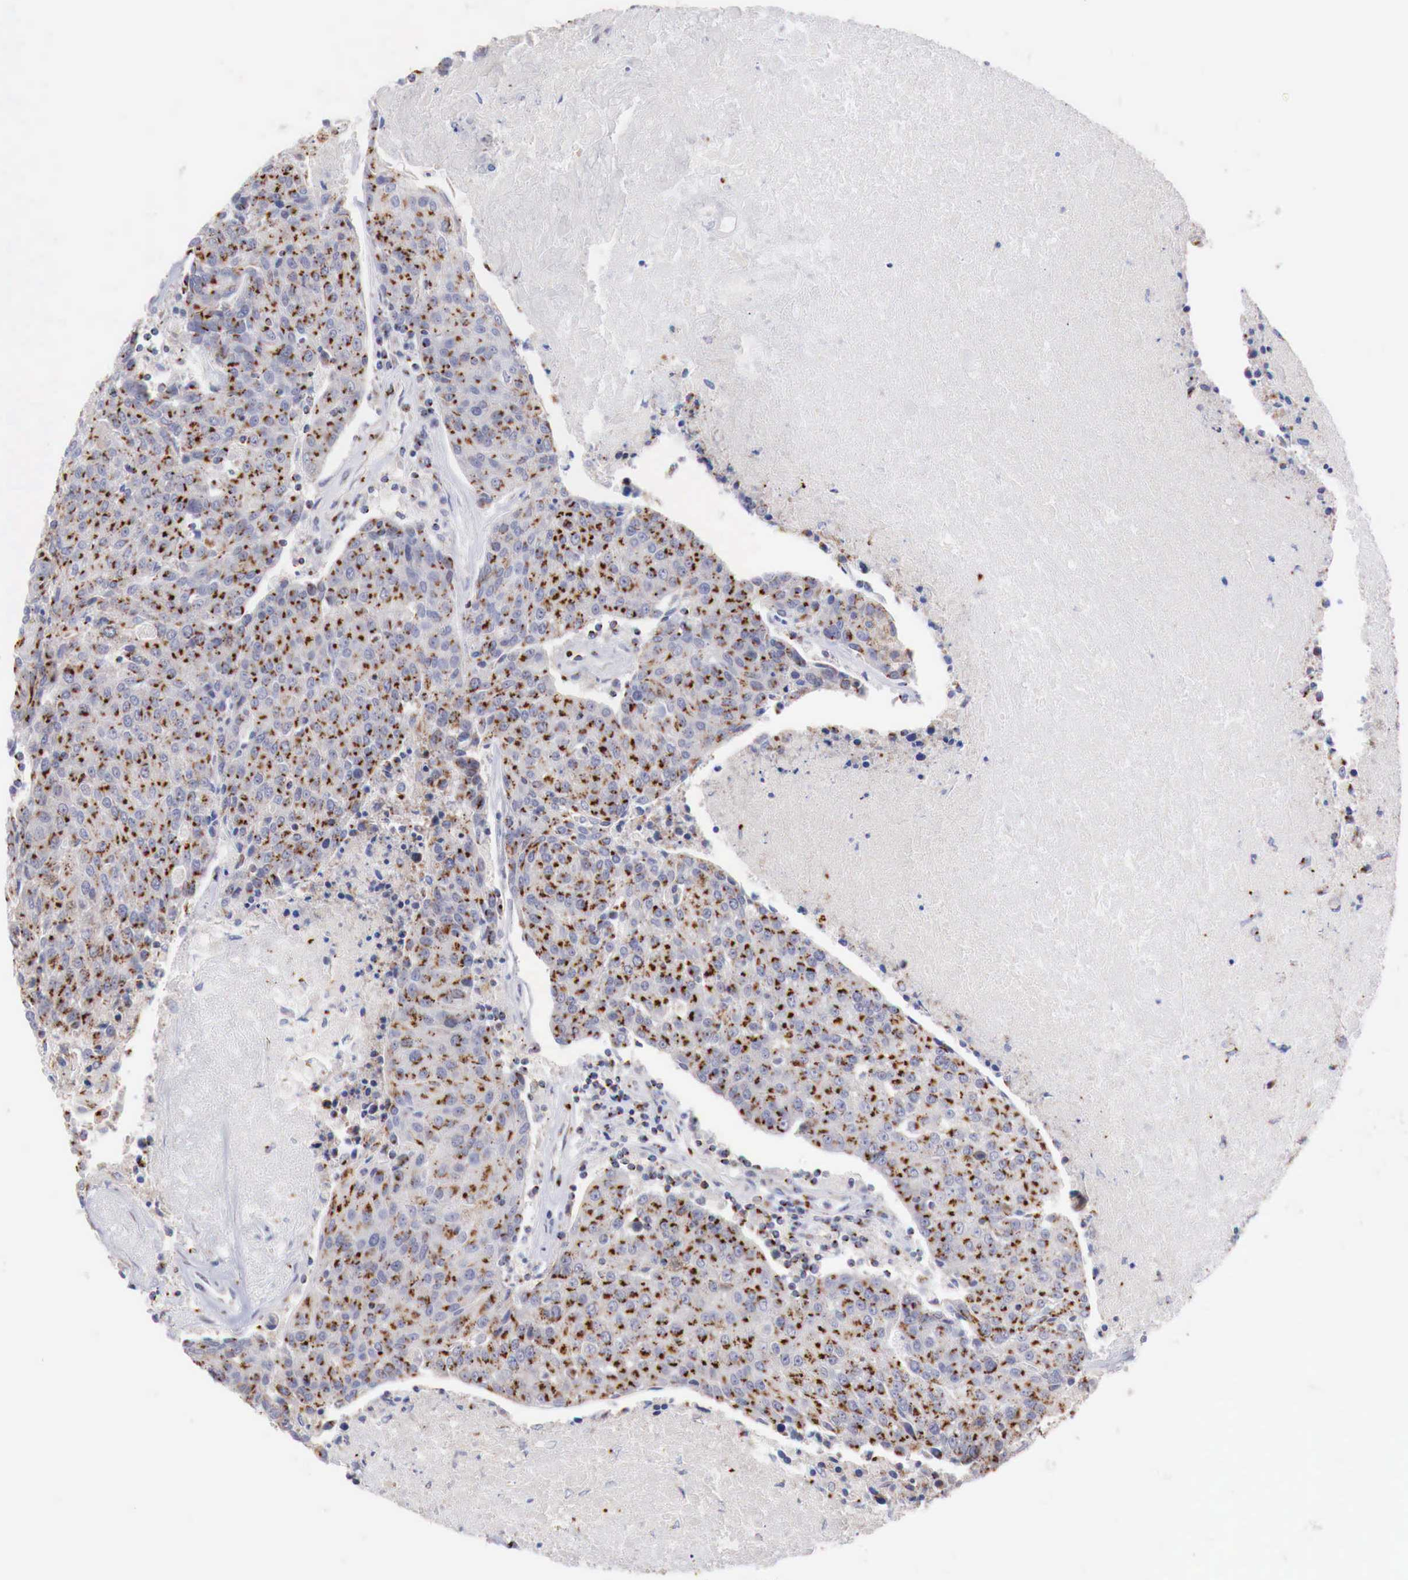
{"staining": {"intensity": "strong", "quantity": ">75%", "location": "cytoplasmic/membranous"}, "tissue": "urothelial cancer", "cell_type": "Tumor cells", "image_type": "cancer", "snomed": [{"axis": "morphology", "description": "Urothelial carcinoma, High grade"}, {"axis": "topography", "description": "Urinary bladder"}], "caption": "Protein positivity by IHC displays strong cytoplasmic/membranous expression in approximately >75% of tumor cells in urothelial cancer. Using DAB (3,3'-diaminobenzidine) (brown) and hematoxylin (blue) stains, captured at high magnification using brightfield microscopy.", "gene": "SYAP1", "patient": {"sex": "female", "age": 85}}